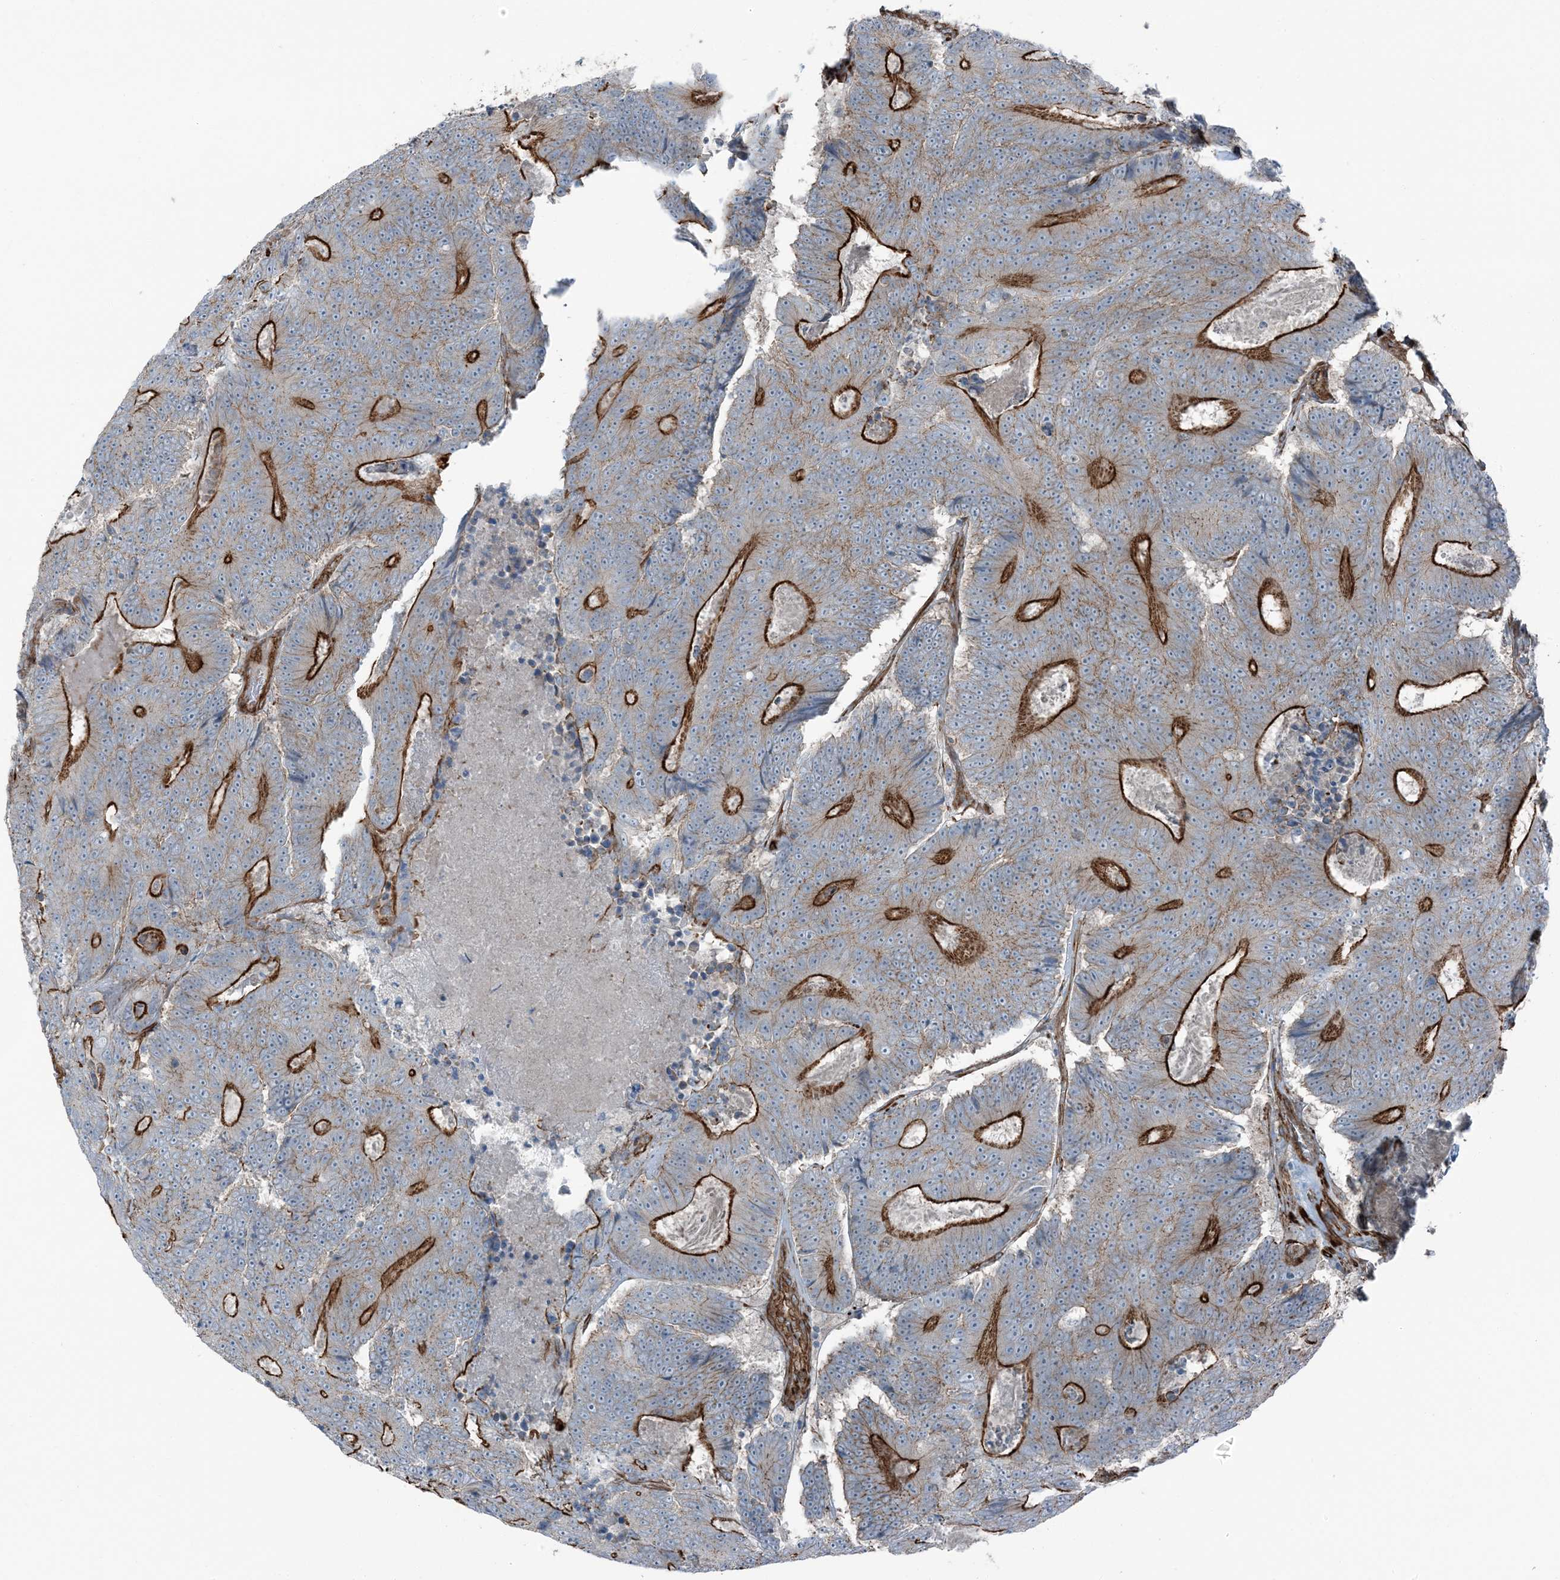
{"staining": {"intensity": "strong", "quantity": "25%-75%", "location": "cytoplasmic/membranous"}, "tissue": "colorectal cancer", "cell_type": "Tumor cells", "image_type": "cancer", "snomed": [{"axis": "morphology", "description": "Adenocarcinoma, NOS"}, {"axis": "topography", "description": "Colon"}], "caption": "Protein staining displays strong cytoplasmic/membranous positivity in about 25%-75% of tumor cells in colorectal cancer (adenocarcinoma).", "gene": "ZFP90", "patient": {"sex": "male", "age": 83}}